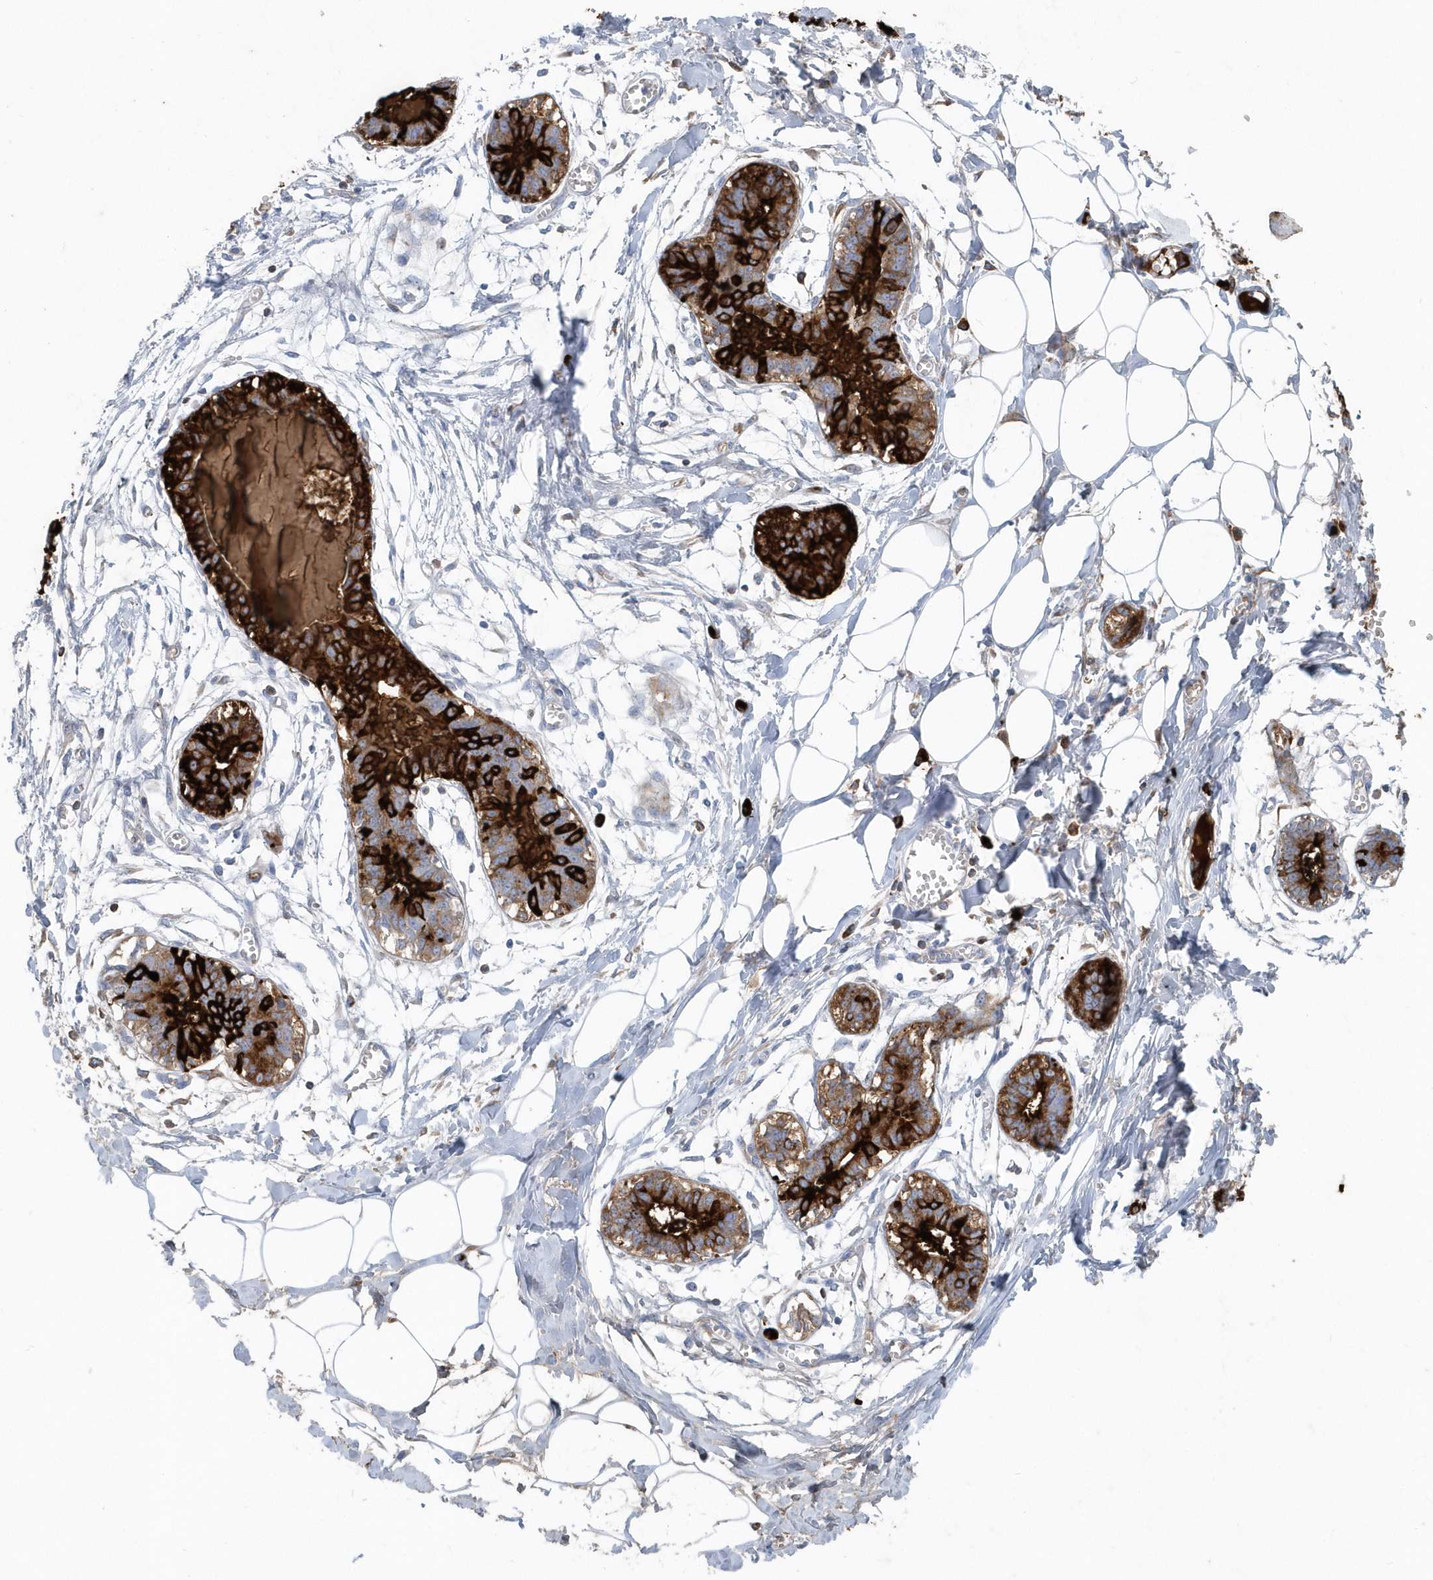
{"staining": {"intensity": "negative", "quantity": "none", "location": "none"}, "tissue": "breast", "cell_type": "Adipocytes", "image_type": "normal", "snomed": [{"axis": "morphology", "description": "Normal tissue, NOS"}, {"axis": "topography", "description": "Breast"}], "caption": "Immunohistochemical staining of unremarkable breast exhibits no significant expression in adipocytes.", "gene": "JCHAIN", "patient": {"sex": "female", "age": 27}}